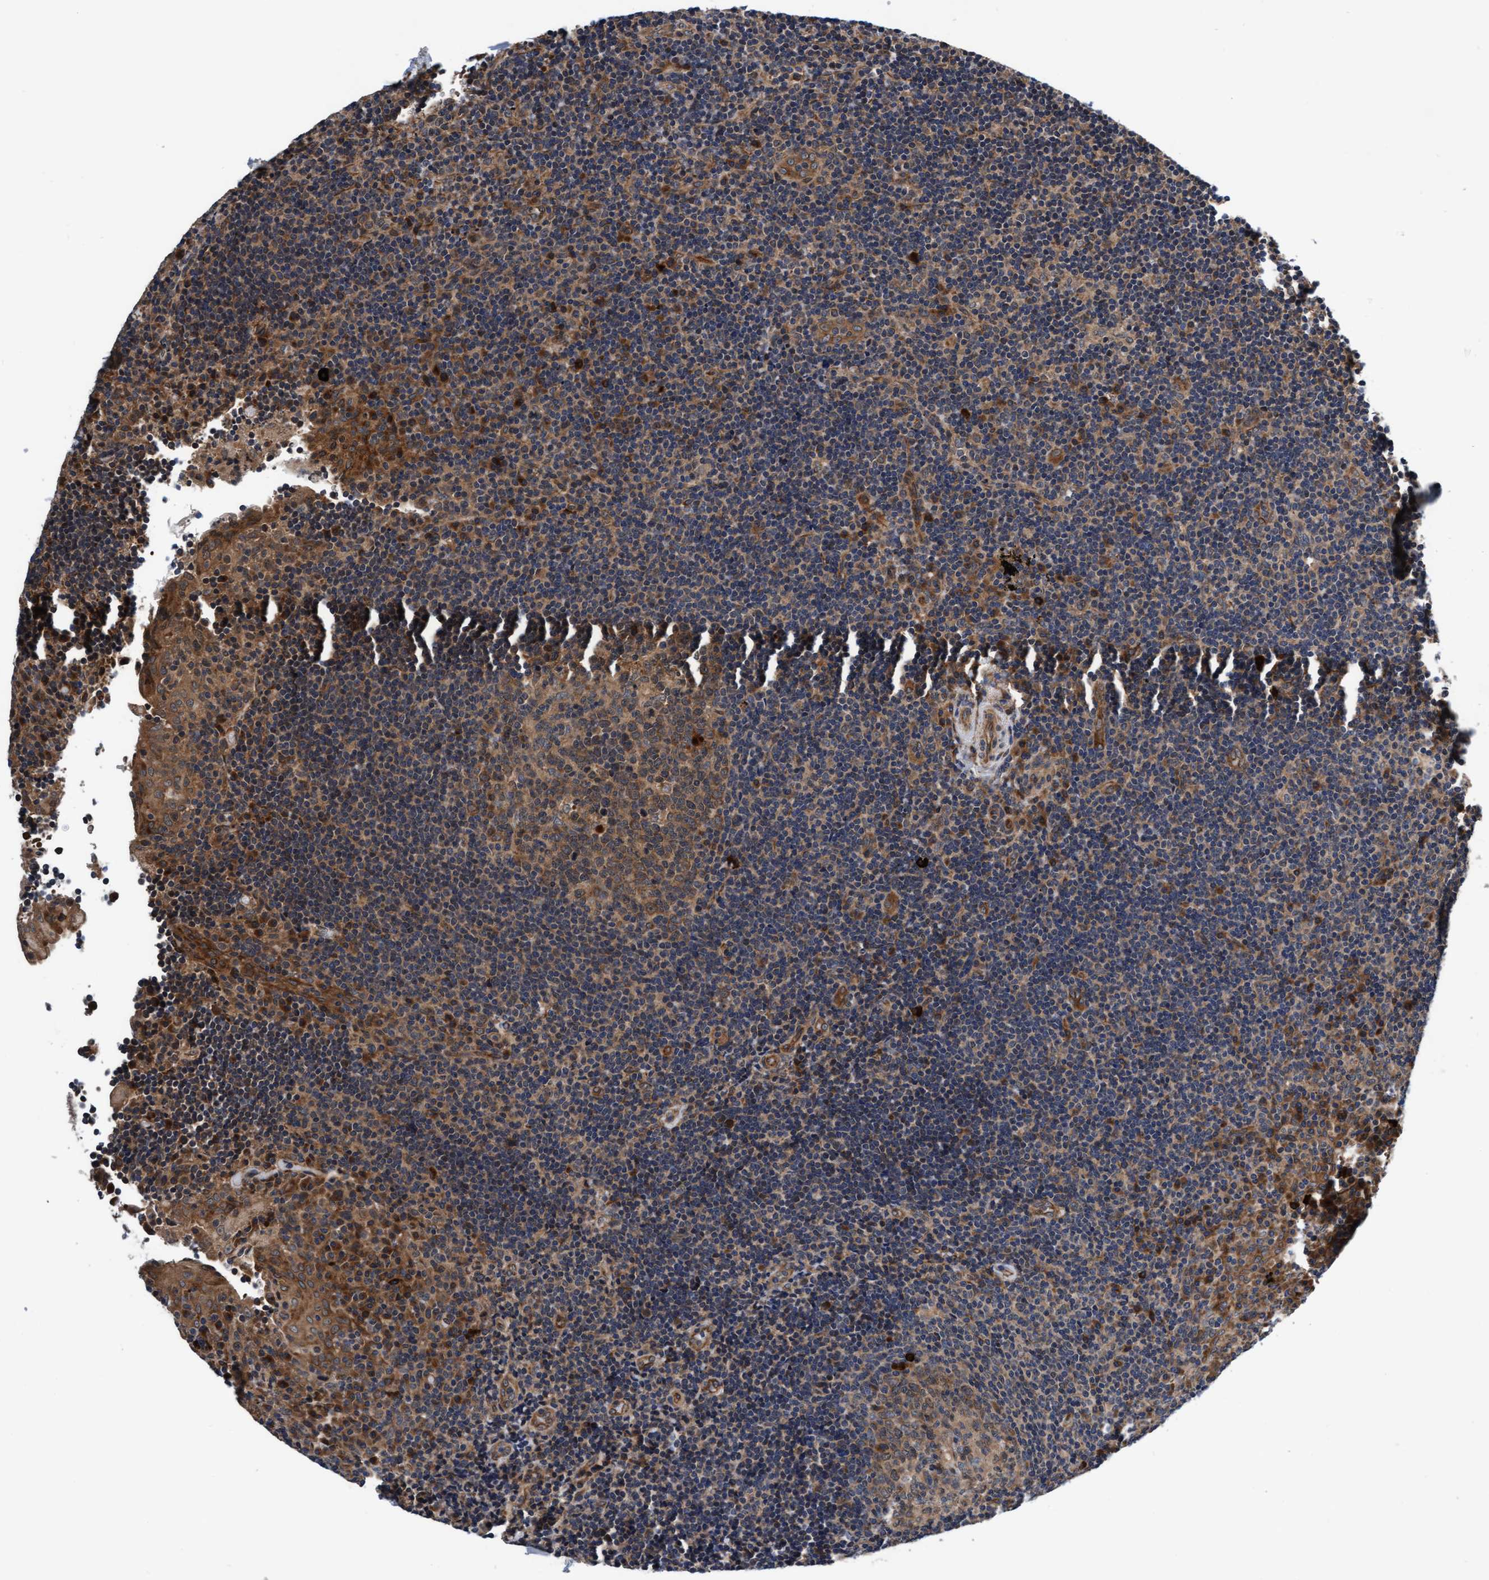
{"staining": {"intensity": "moderate", "quantity": "<25%", "location": "cytoplasmic/membranous"}, "tissue": "lymphoma", "cell_type": "Tumor cells", "image_type": "cancer", "snomed": [{"axis": "morphology", "description": "Malignant lymphoma, non-Hodgkin's type, High grade"}, {"axis": "topography", "description": "Tonsil"}], "caption": "Immunohistochemical staining of human malignant lymphoma, non-Hodgkin's type (high-grade) demonstrates moderate cytoplasmic/membranous protein staining in about <25% of tumor cells.", "gene": "EFCAB13", "patient": {"sex": "female", "age": 36}}